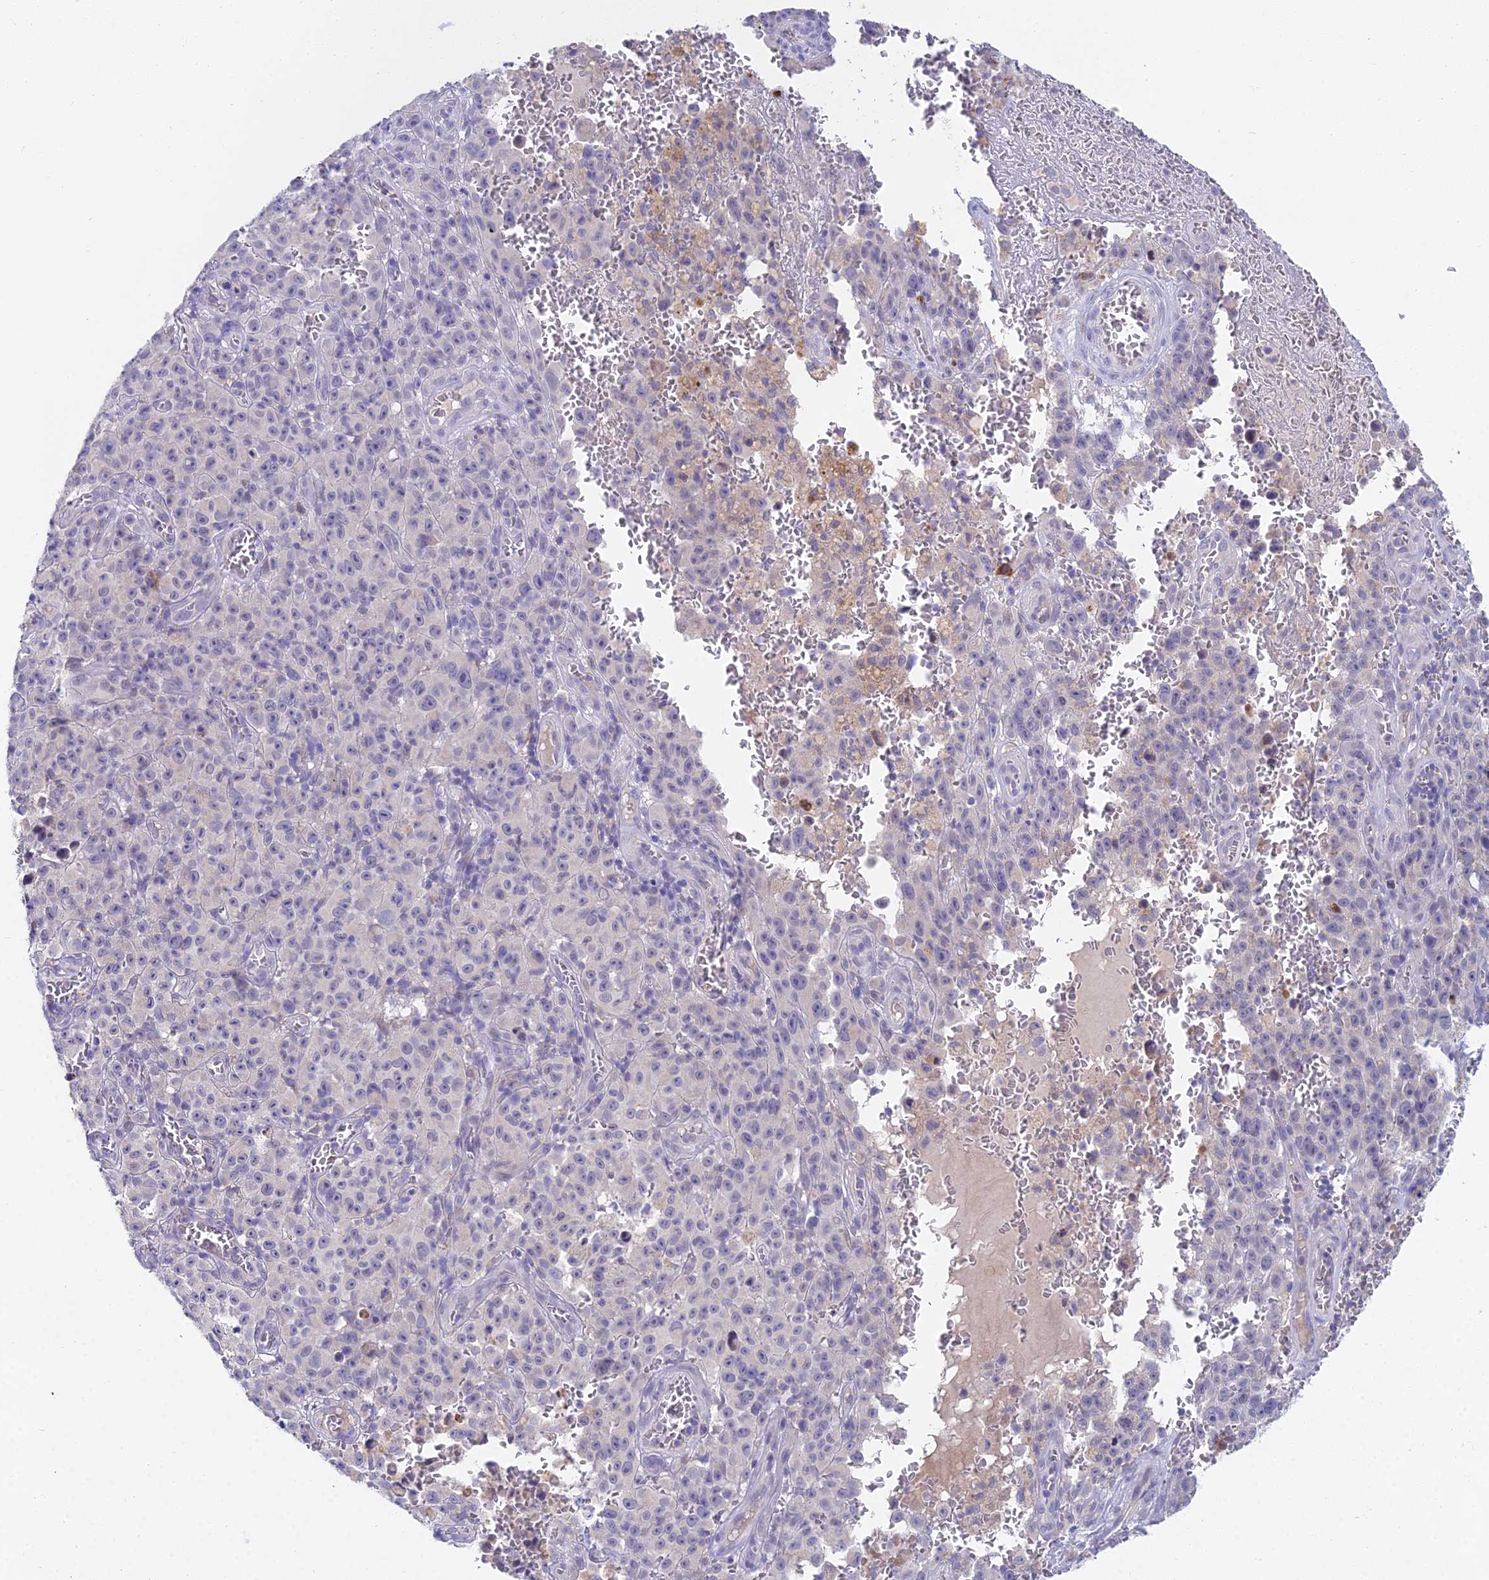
{"staining": {"intensity": "negative", "quantity": "none", "location": "none"}, "tissue": "melanoma", "cell_type": "Tumor cells", "image_type": "cancer", "snomed": [{"axis": "morphology", "description": "Malignant melanoma, NOS"}, {"axis": "topography", "description": "Skin"}], "caption": "Tumor cells are negative for protein expression in human malignant melanoma. The staining was performed using DAB (3,3'-diaminobenzidine) to visualize the protein expression in brown, while the nuclei were stained in blue with hematoxylin (Magnification: 20x).", "gene": "WDR43", "patient": {"sex": "female", "age": 82}}